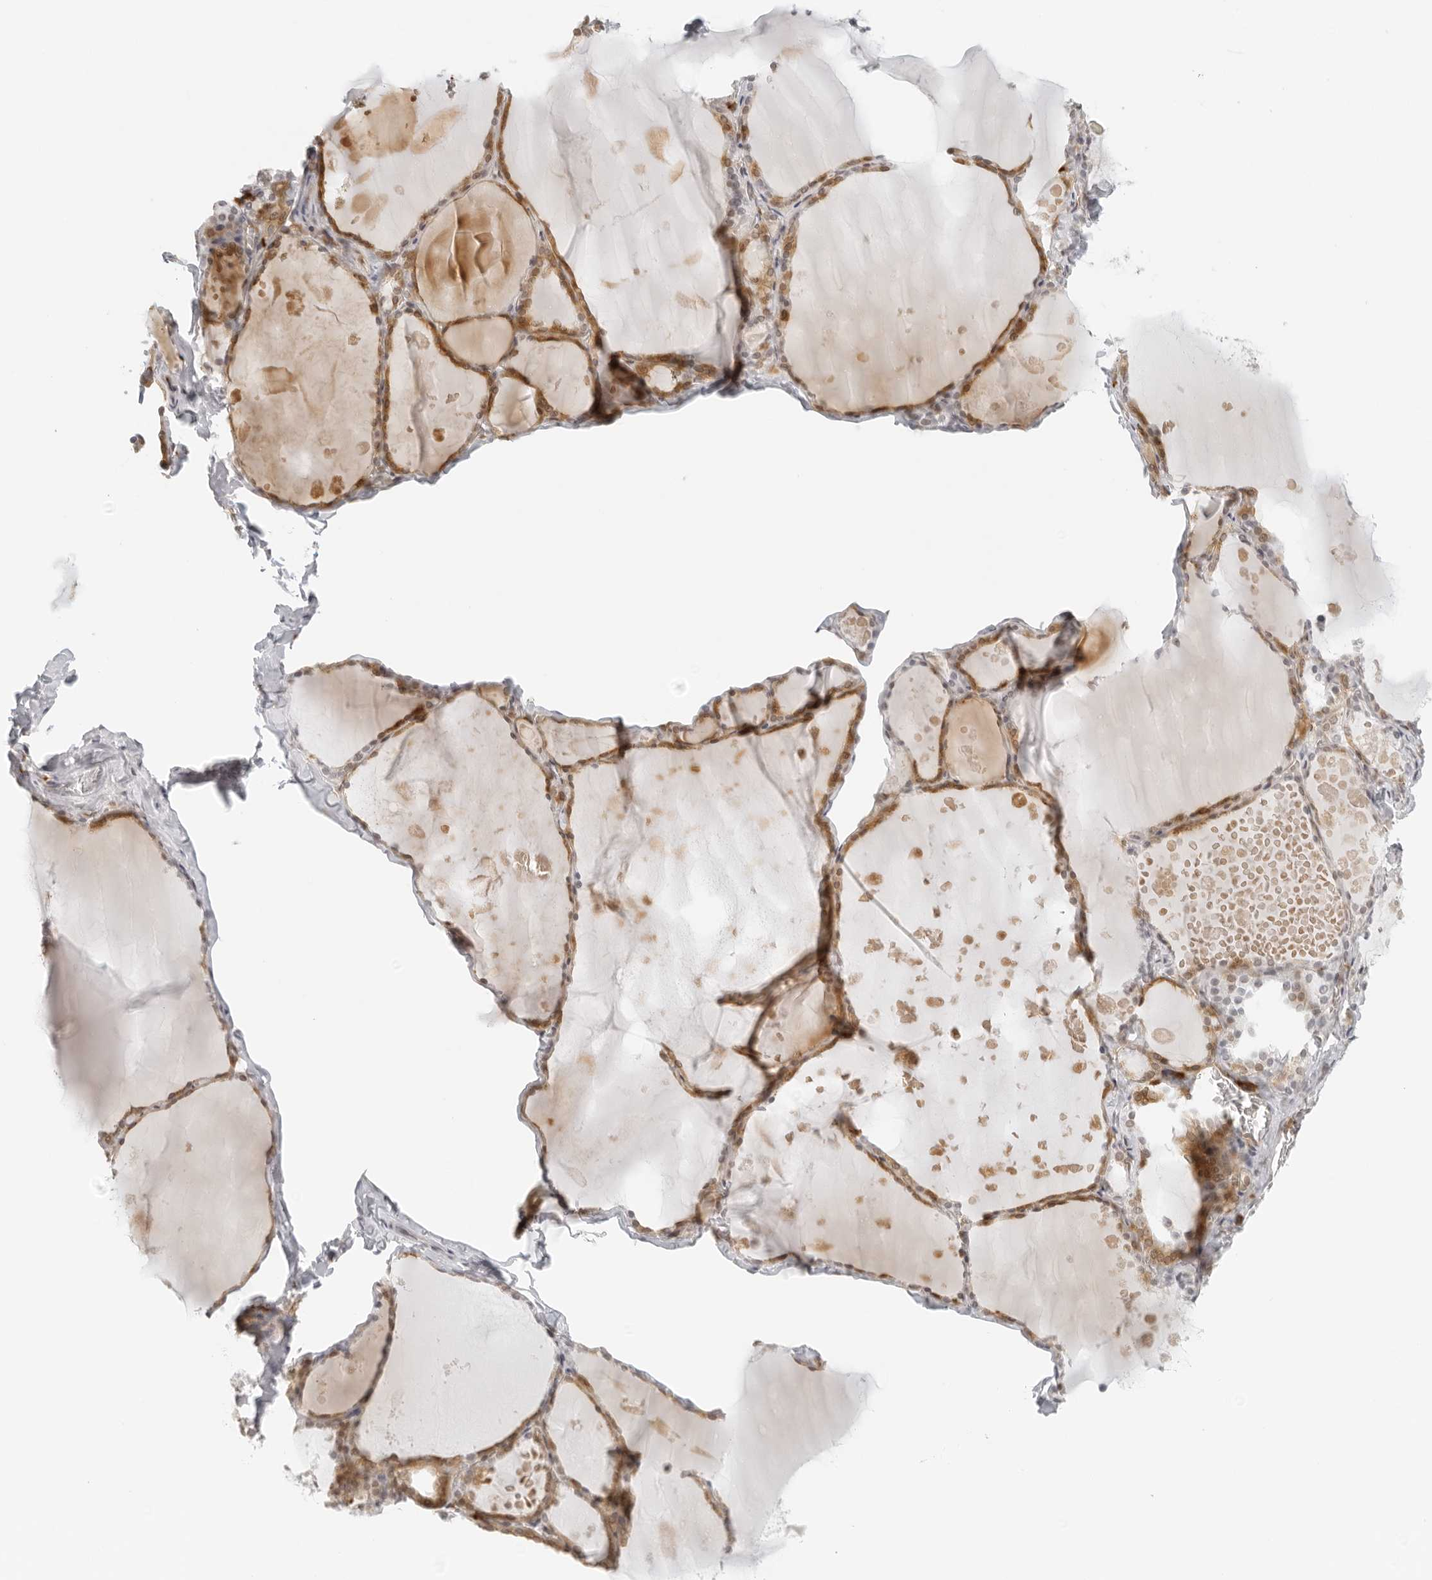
{"staining": {"intensity": "moderate", "quantity": ">75%", "location": "cytoplasmic/membranous"}, "tissue": "thyroid gland", "cell_type": "Glandular cells", "image_type": "normal", "snomed": [{"axis": "morphology", "description": "Normal tissue, NOS"}, {"axis": "topography", "description": "Thyroid gland"}], "caption": "An IHC image of normal tissue is shown. Protein staining in brown labels moderate cytoplasmic/membranous positivity in thyroid gland within glandular cells. (DAB (3,3'-diaminobenzidine) IHC with brightfield microscopy, high magnification).", "gene": "EIF4G1", "patient": {"sex": "male", "age": 56}}